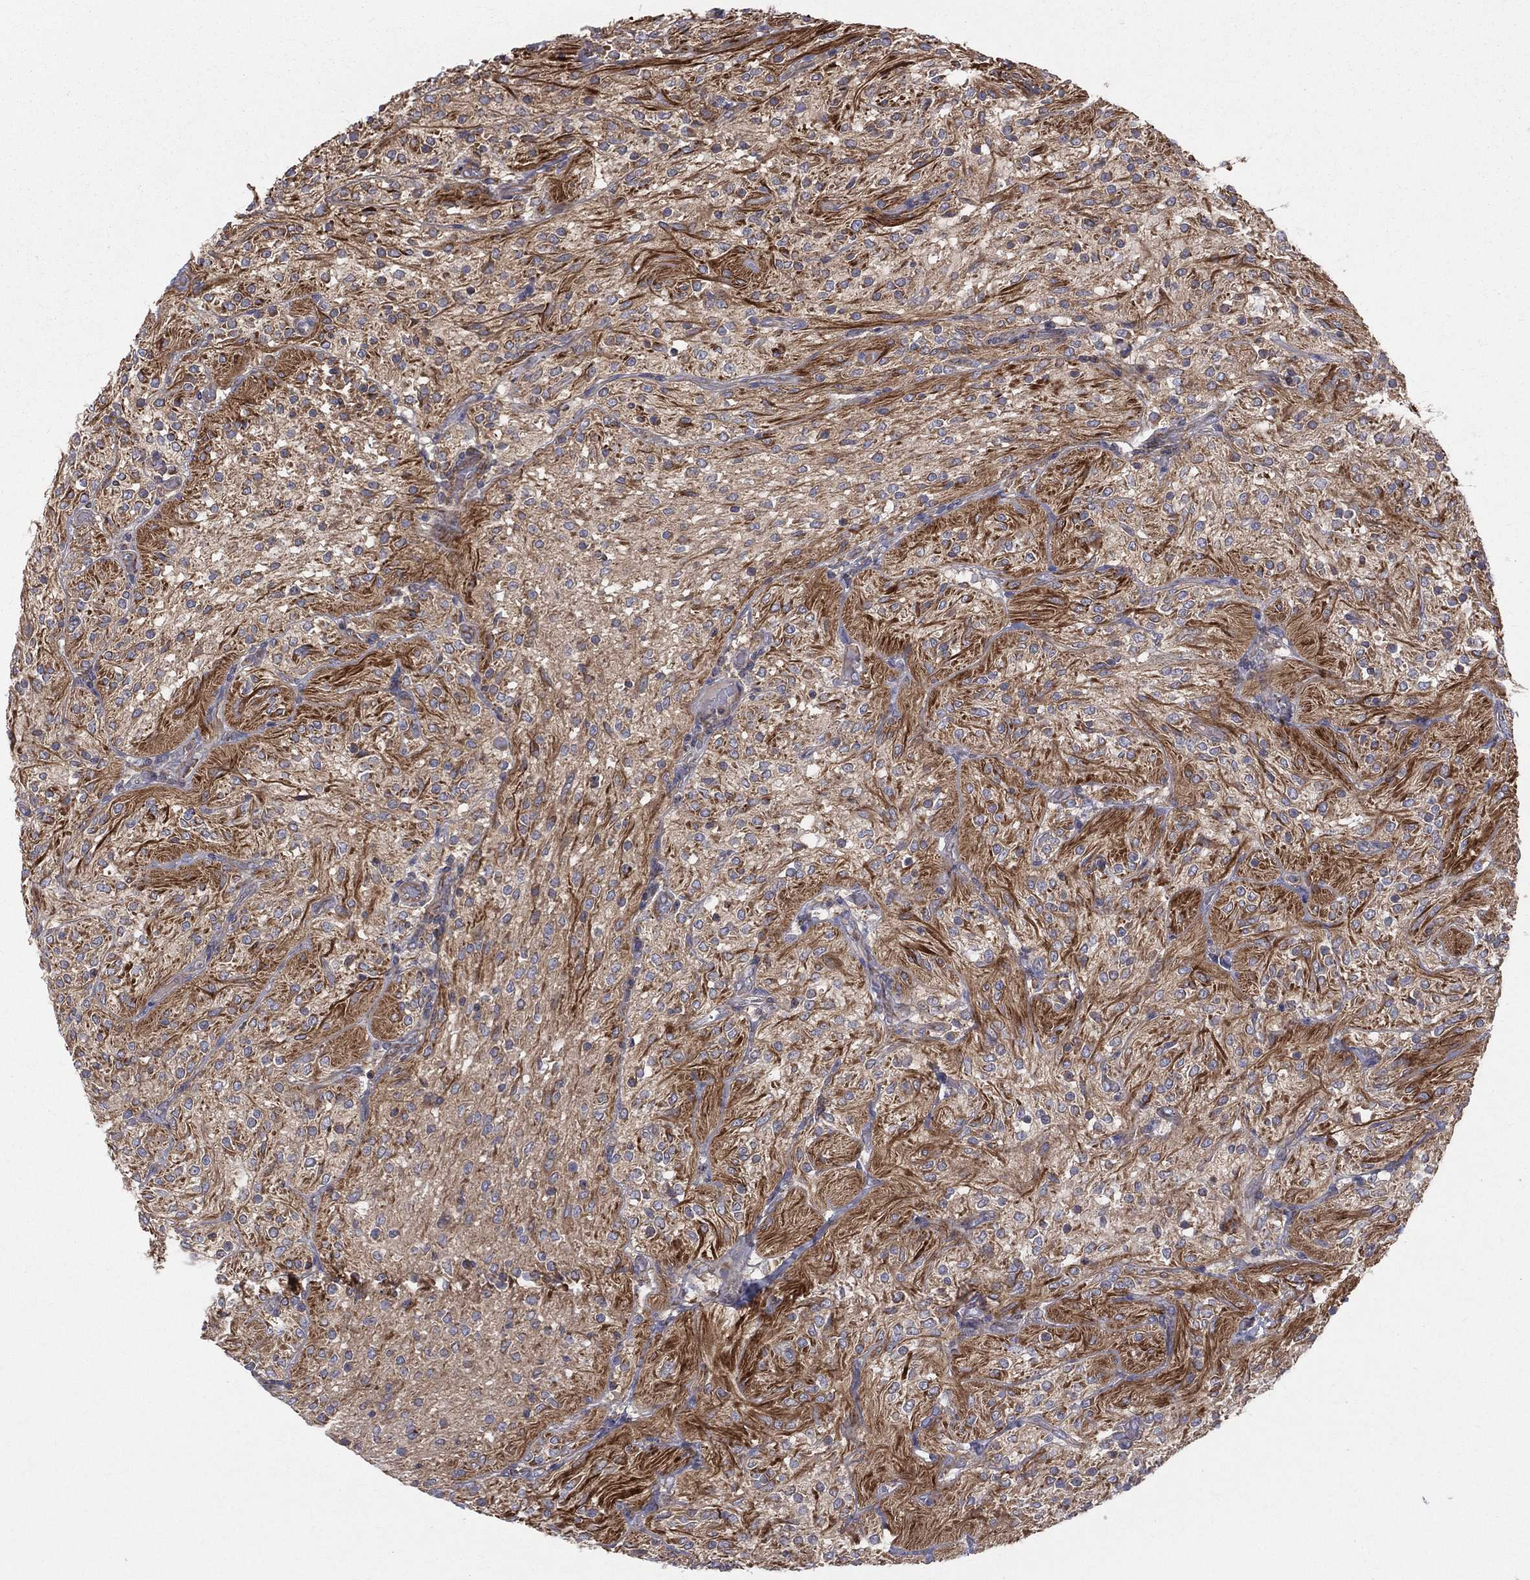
{"staining": {"intensity": "strong", "quantity": "<25%", "location": "cytoplasmic/membranous"}, "tissue": "glioma", "cell_type": "Tumor cells", "image_type": "cancer", "snomed": [{"axis": "morphology", "description": "Glioma, malignant, Low grade"}, {"axis": "topography", "description": "Brain"}], "caption": "Tumor cells display medium levels of strong cytoplasmic/membranous staining in approximately <25% of cells in glioma. The protein of interest is stained brown, and the nuclei are stained in blue (DAB IHC with brightfield microscopy, high magnification).", "gene": "MIX23", "patient": {"sex": "male", "age": 3}}